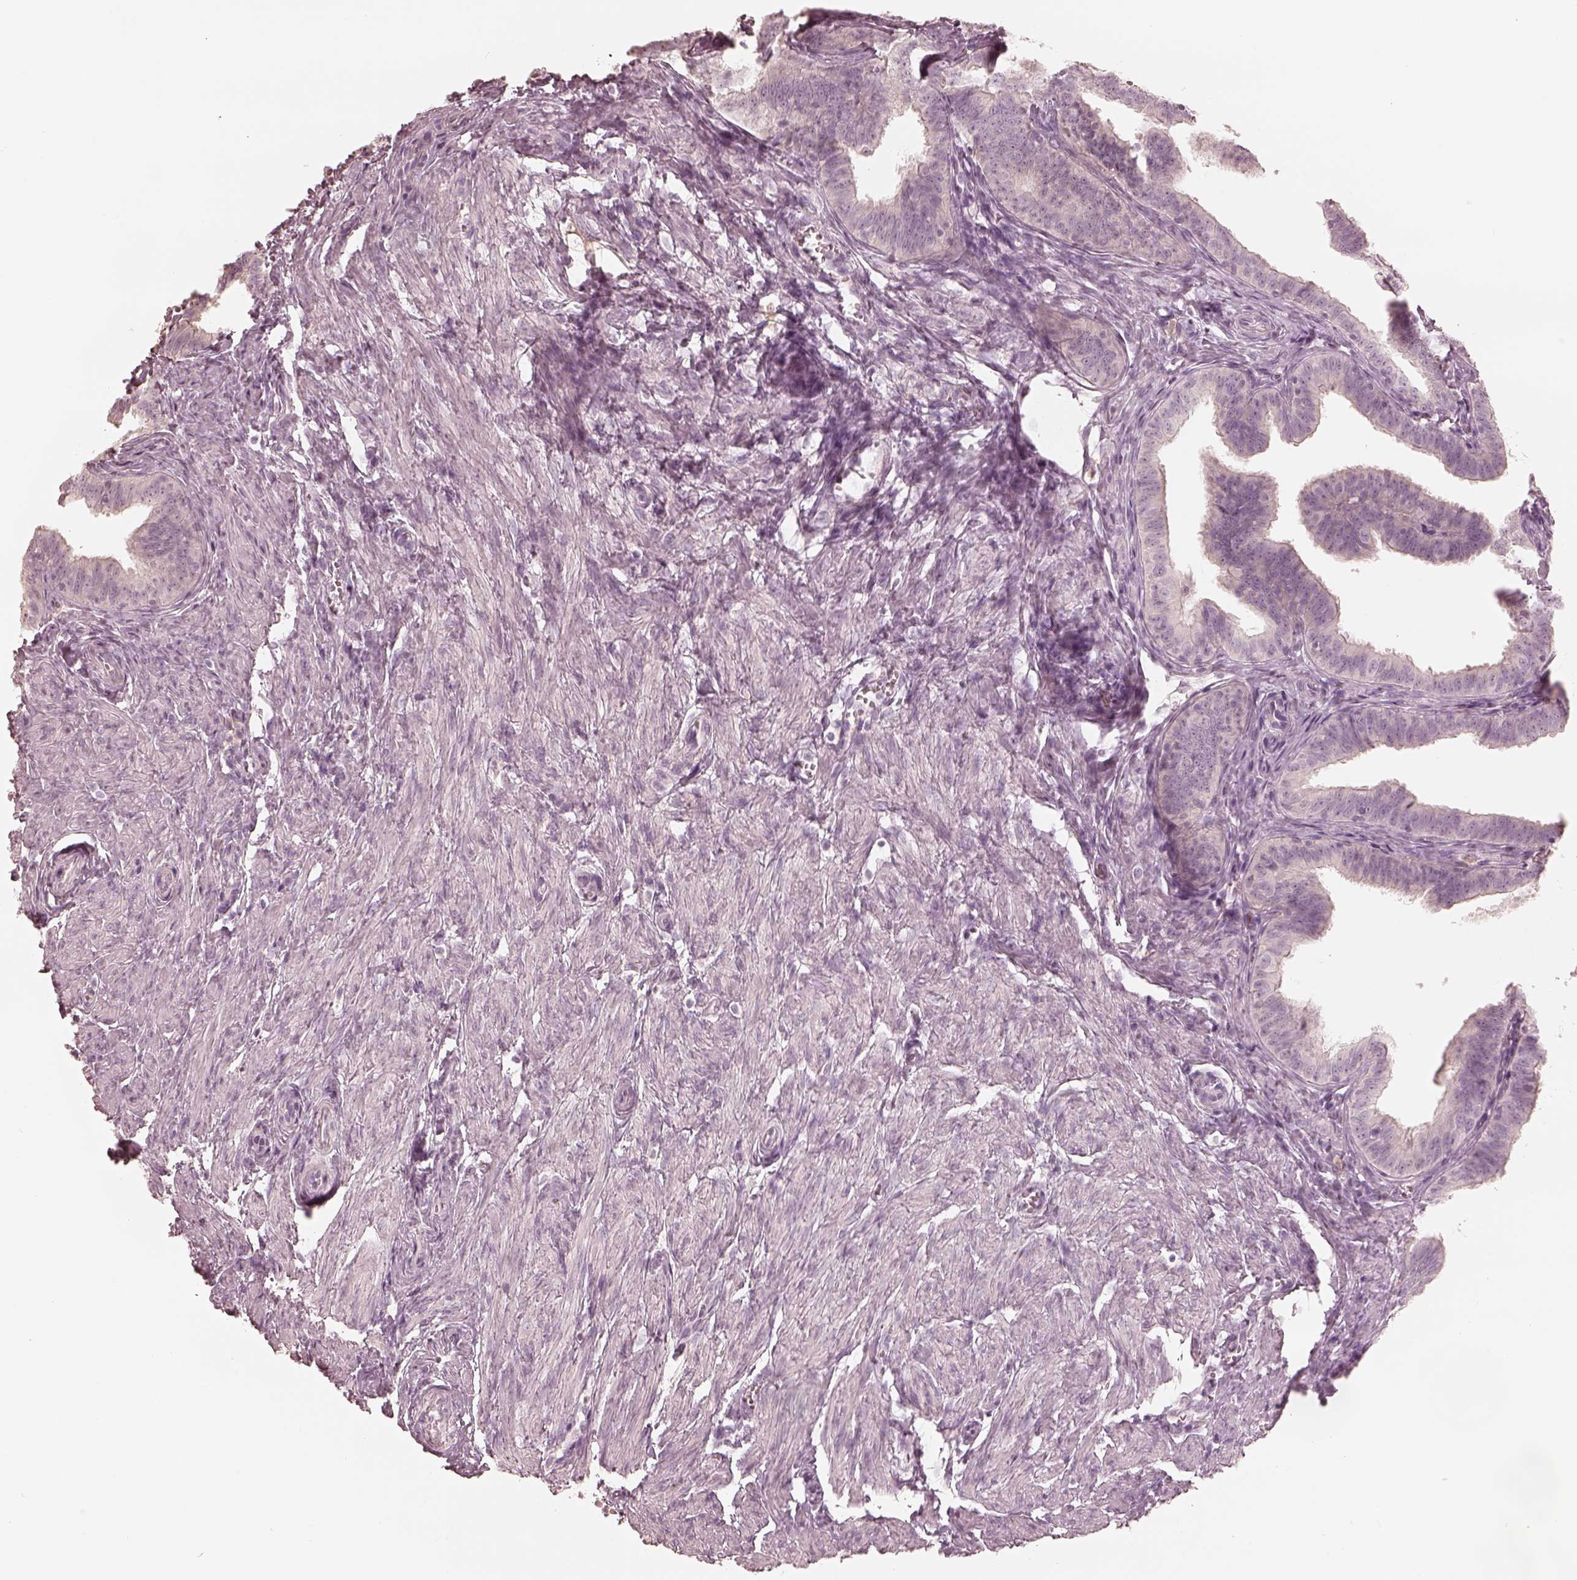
{"staining": {"intensity": "negative", "quantity": "none", "location": "none"}, "tissue": "fallopian tube", "cell_type": "Glandular cells", "image_type": "normal", "snomed": [{"axis": "morphology", "description": "Normal tissue, NOS"}, {"axis": "topography", "description": "Fallopian tube"}], "caption": "Glandular cells are negative for brown protein staining in benign fallopian tube. The staining is performed using DAB brown chromogen with nuclei counter-stained in using hematoxylin.", "gene": "CALR3", "patient": {"sex": "female", "age": 25}}